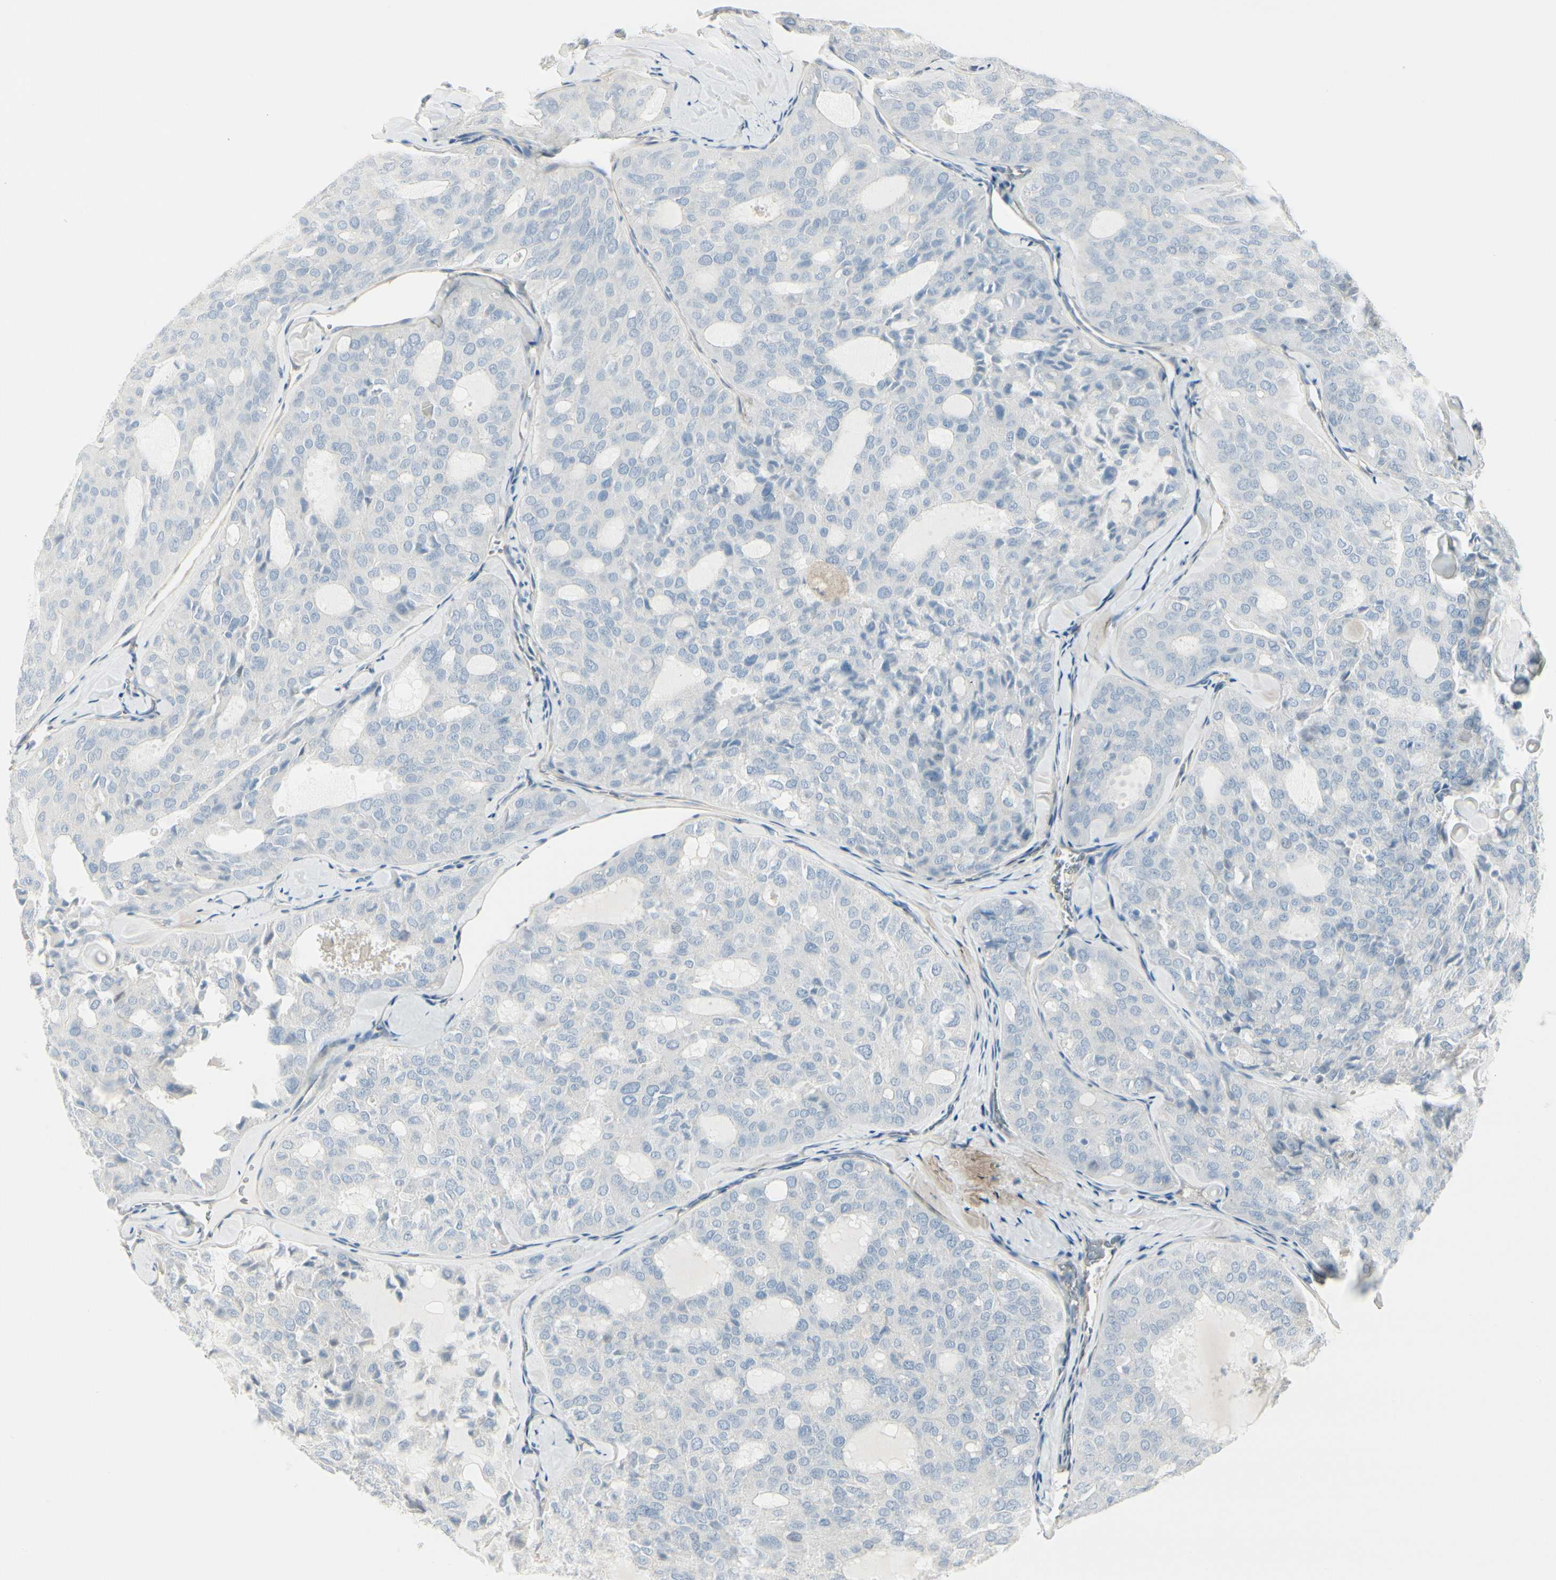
{"staining": {"intensity": "negative", "quantity": "none", "location": "none"}, "tissue": "thyroid cancer", "cell_type": "Tumor cells", "image_type": "cancer", "snomed": [{"axis": "morphology", "description": "Follicular adenoma carcinoma, NOS"}, {"axis": "topography", "description": "Thyroid gland"}], "caption": "Immunohistochemical staining of thyroid cancer shows no significant expression in tumor cells.", "gene": "CDHR5", "patient": {"sex": "male", "age": 75}}